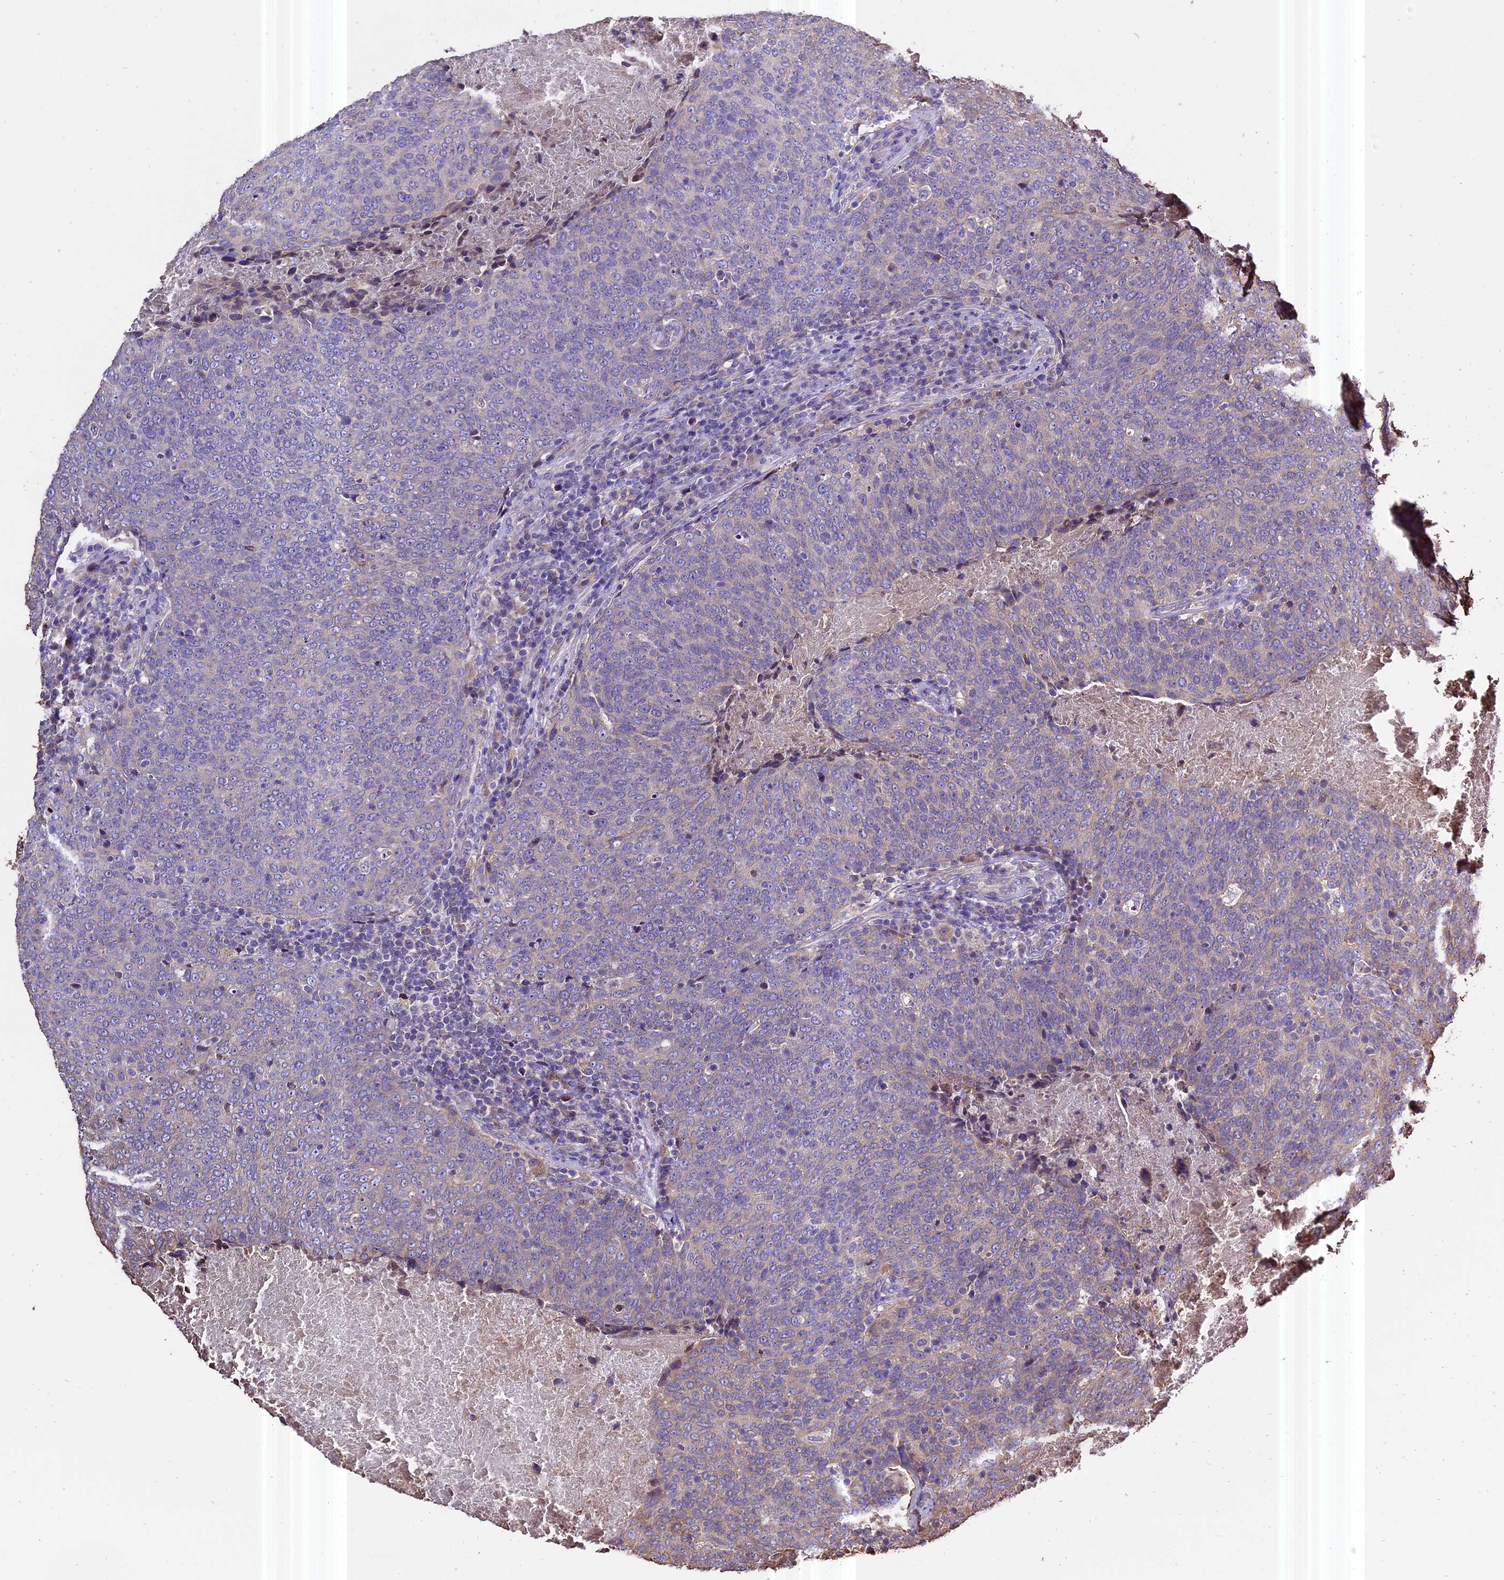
{"staining": {"intensity": "negative", "quantity": "none", "location": "none"}, "tissue": "head and neck cancer", "cell_type": "Tumor cells", "image_type": "cancer", "snomed": [{"axis": "morphology", "description": "Squamous cell carcinoma, NOS"}, {"axis": "morphology", "description": "Squamous cell carcinoma, metastatic, NOS"}, {"axis": "topography", "description": "Lymph node"}, {"axis": "topography", "description": "Head-Neck"}], "caption": "This is a histopathology image of immunohistochemistry (IHC) staining of metastatic squamous cell carcinoma (head and neck), which shows no staining in tumor cells. (DAB immunohistochemistry visualized using brightfield microscopy, high magnification).", "gene": "PGPEP1L", "patient": {"sex": "male", "age": 62}}